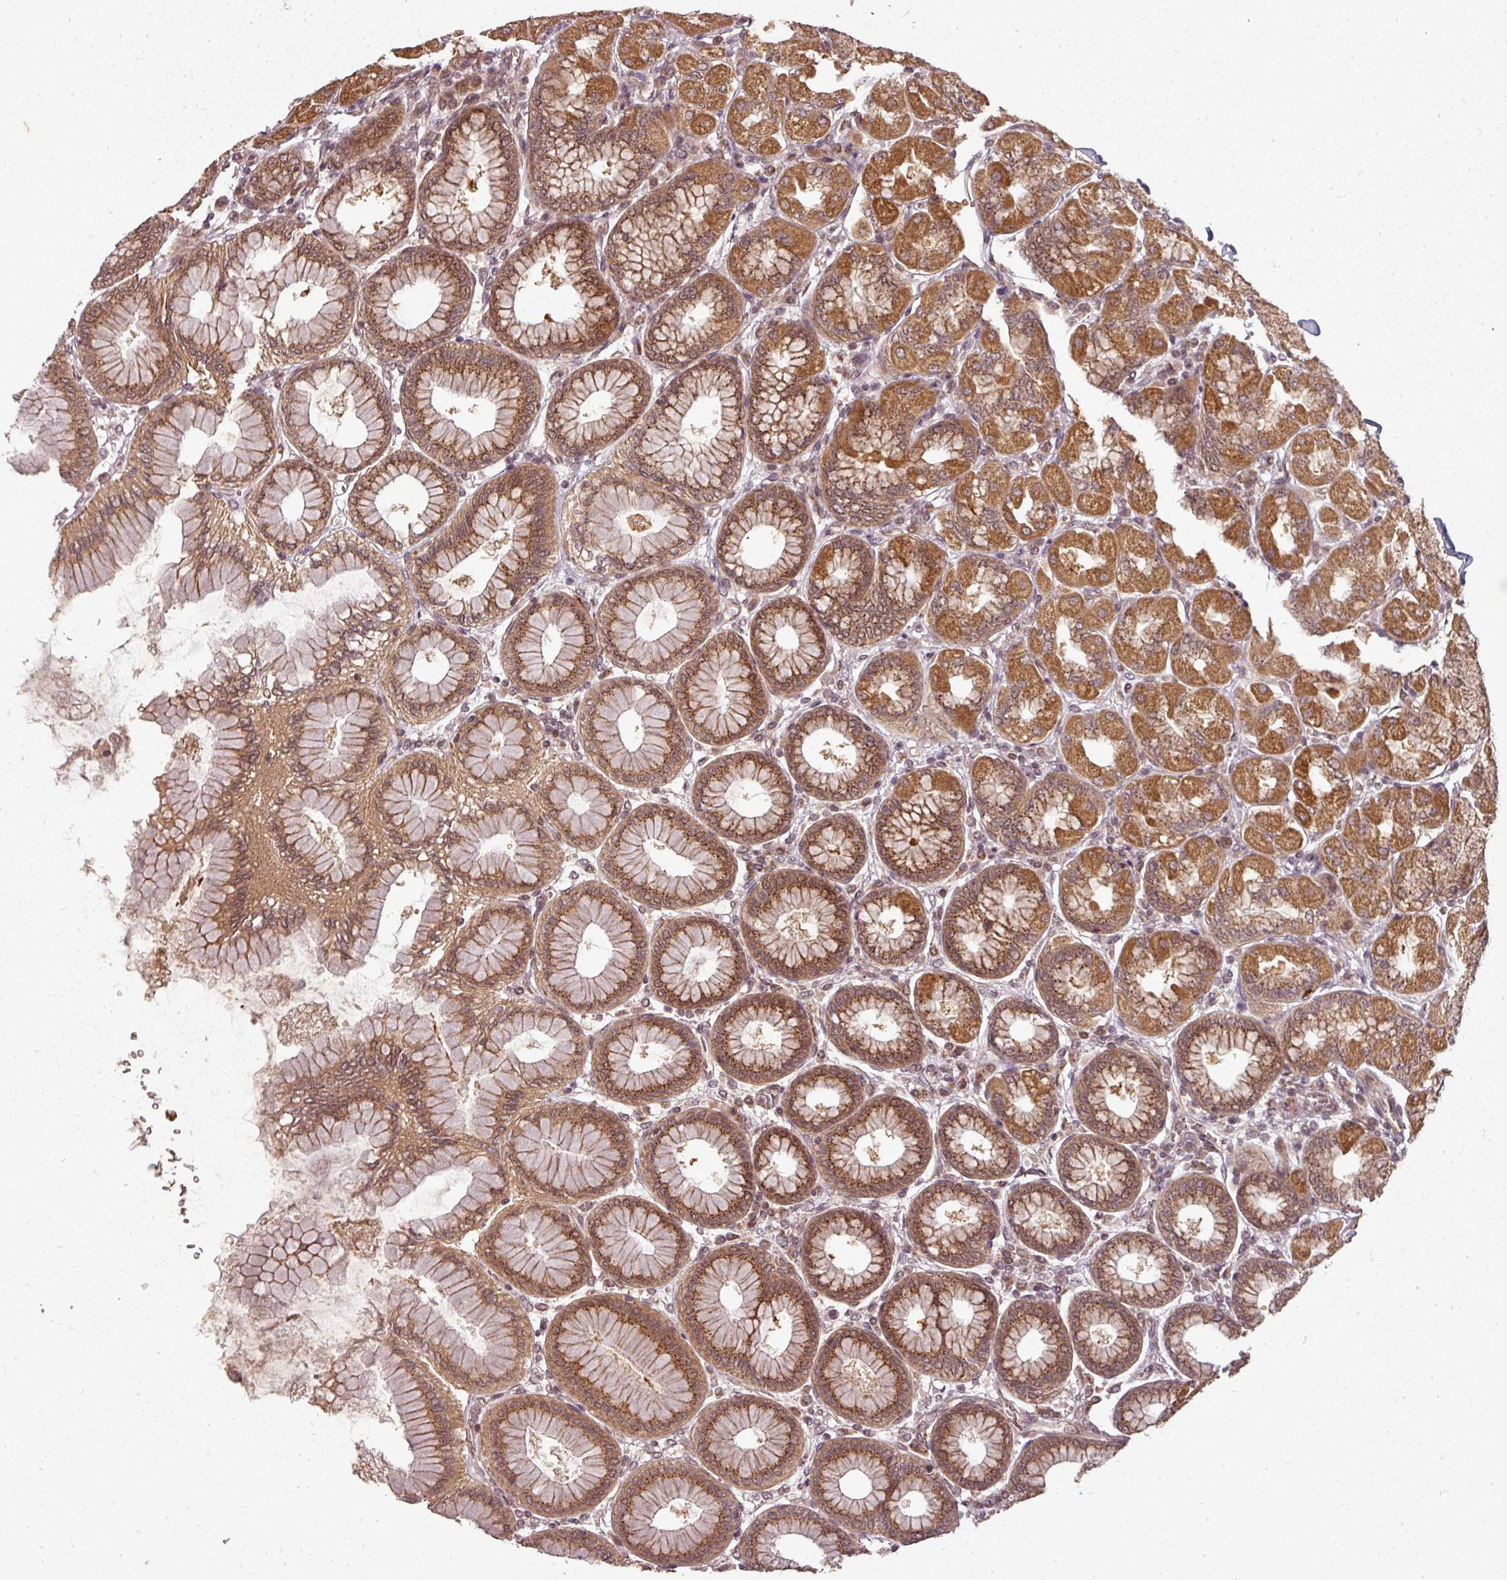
{"staining": {"intensity": "strong", "quantity": ">75%", "location": "cytoplasmic/membranous"}, "tissue": "stomach", "cell_type": "Glandular cells", "image_type": "normal", "snomed": [{"axis": "morphology", "description": "Normal tissue, NOS"}, {"axis": "topography", "description": "Stomach, upper"}], "caption": "Protein analysis of benign stomach reveals strong cytoplasmic/membranous positivity in approximately >75% of glandular cells. The staining is performed using DAB brown chromogen to label protein expression. The nuclei are counter-stained blue using hematoxylin.", "gene": "CLIC1", "patient": {"sex": "female", "age": 56}}